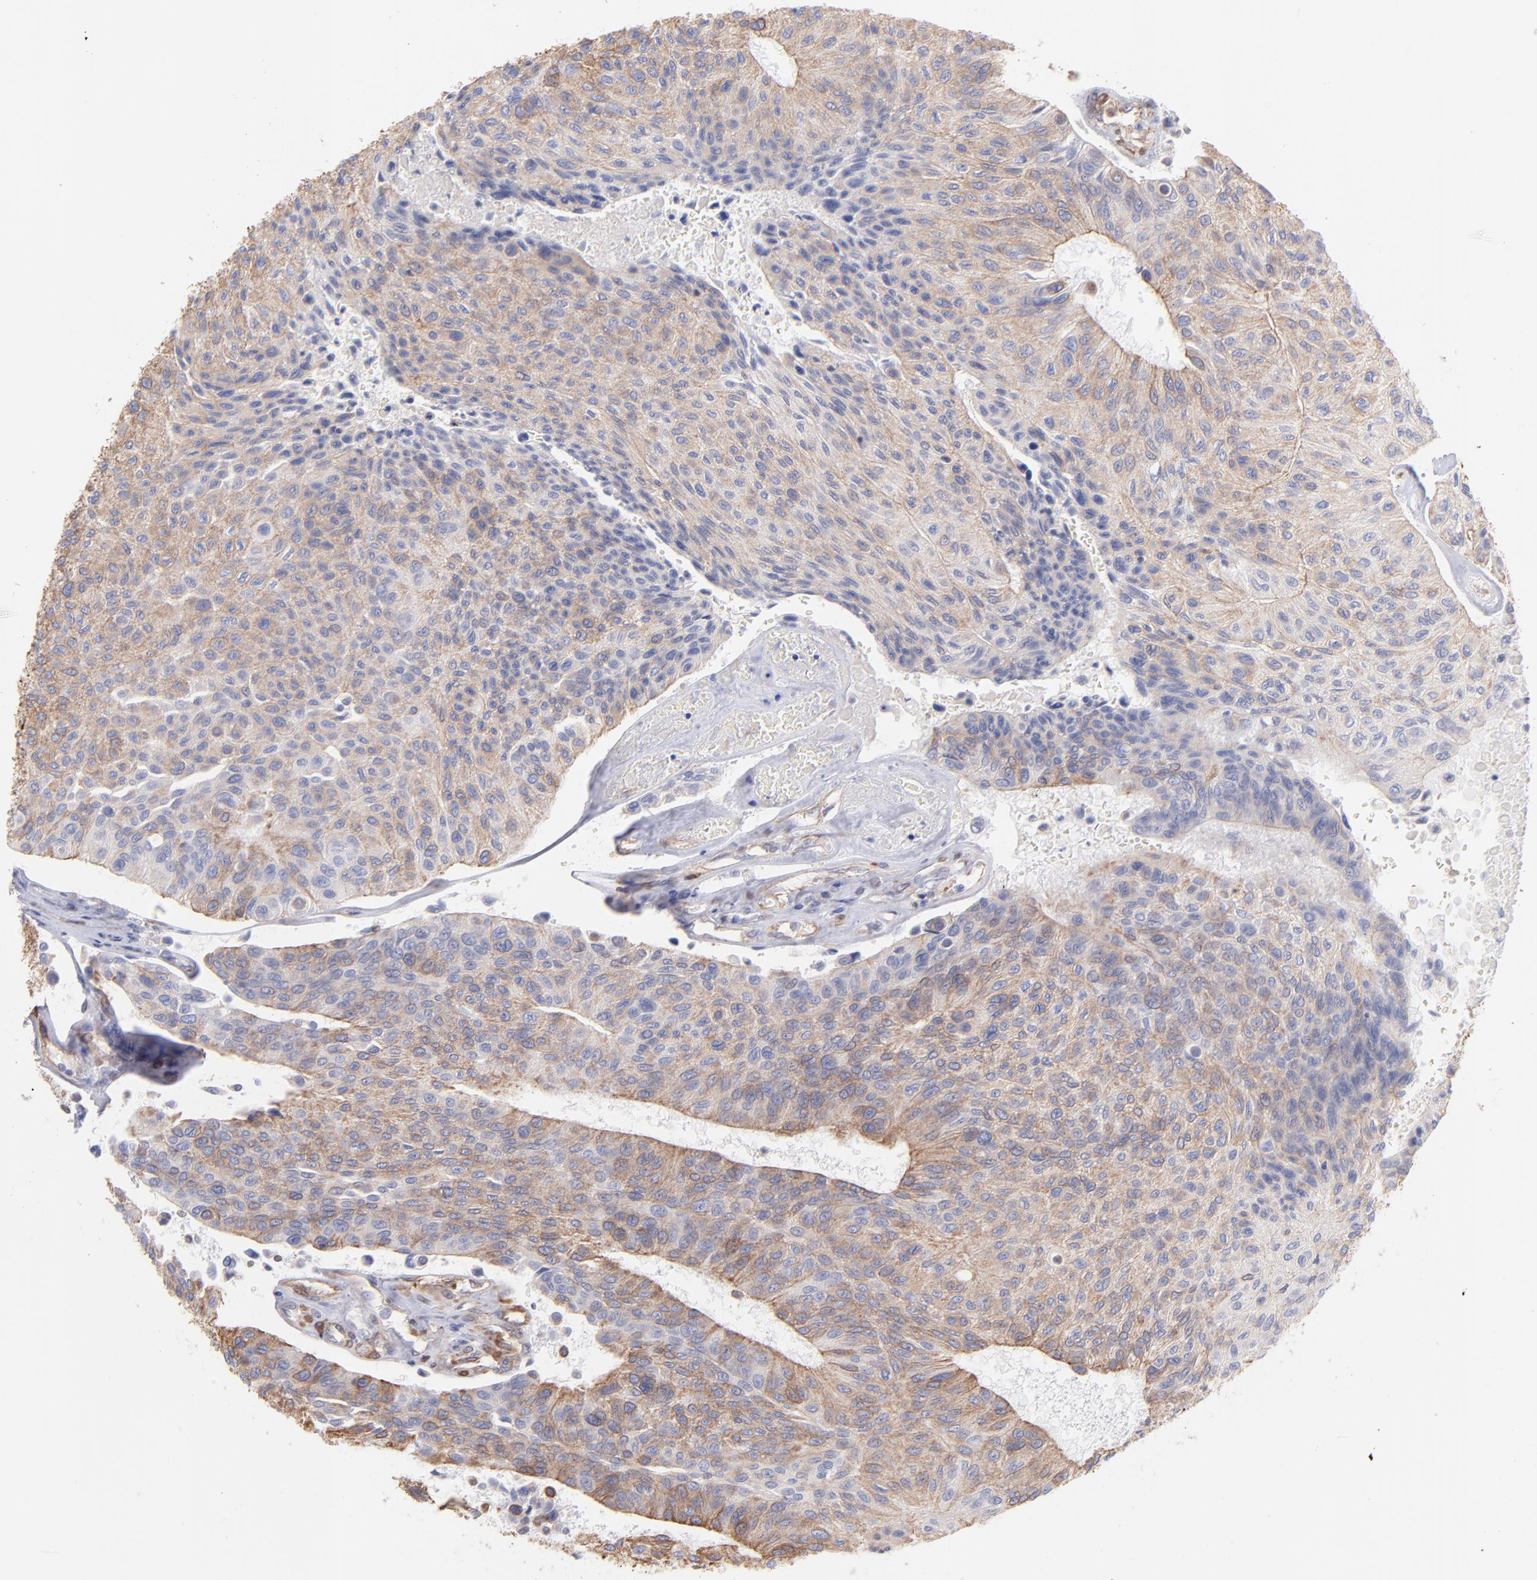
{"staining": {"intensity": "moderate", "quantity": ">75%", "location": "cytoplasmic/membranous"}, "tissue": "urothelial cancer", "cell_type": "Tumor cells", "image_type": "cancer", "snomed": [{"axis": "morphology", "description": "Urothelial carcinoma, High grade"}, {"axis": "topography", "description": "Urinary bladder"}], "caption": "The micrograph shows staining of urothelial cancer, revealing moderate cytoplasmic/membranous protein expression (brown color) within tumor cells.", "gene": "PLEC", "patient": {"sex": "male", "age": 66}}